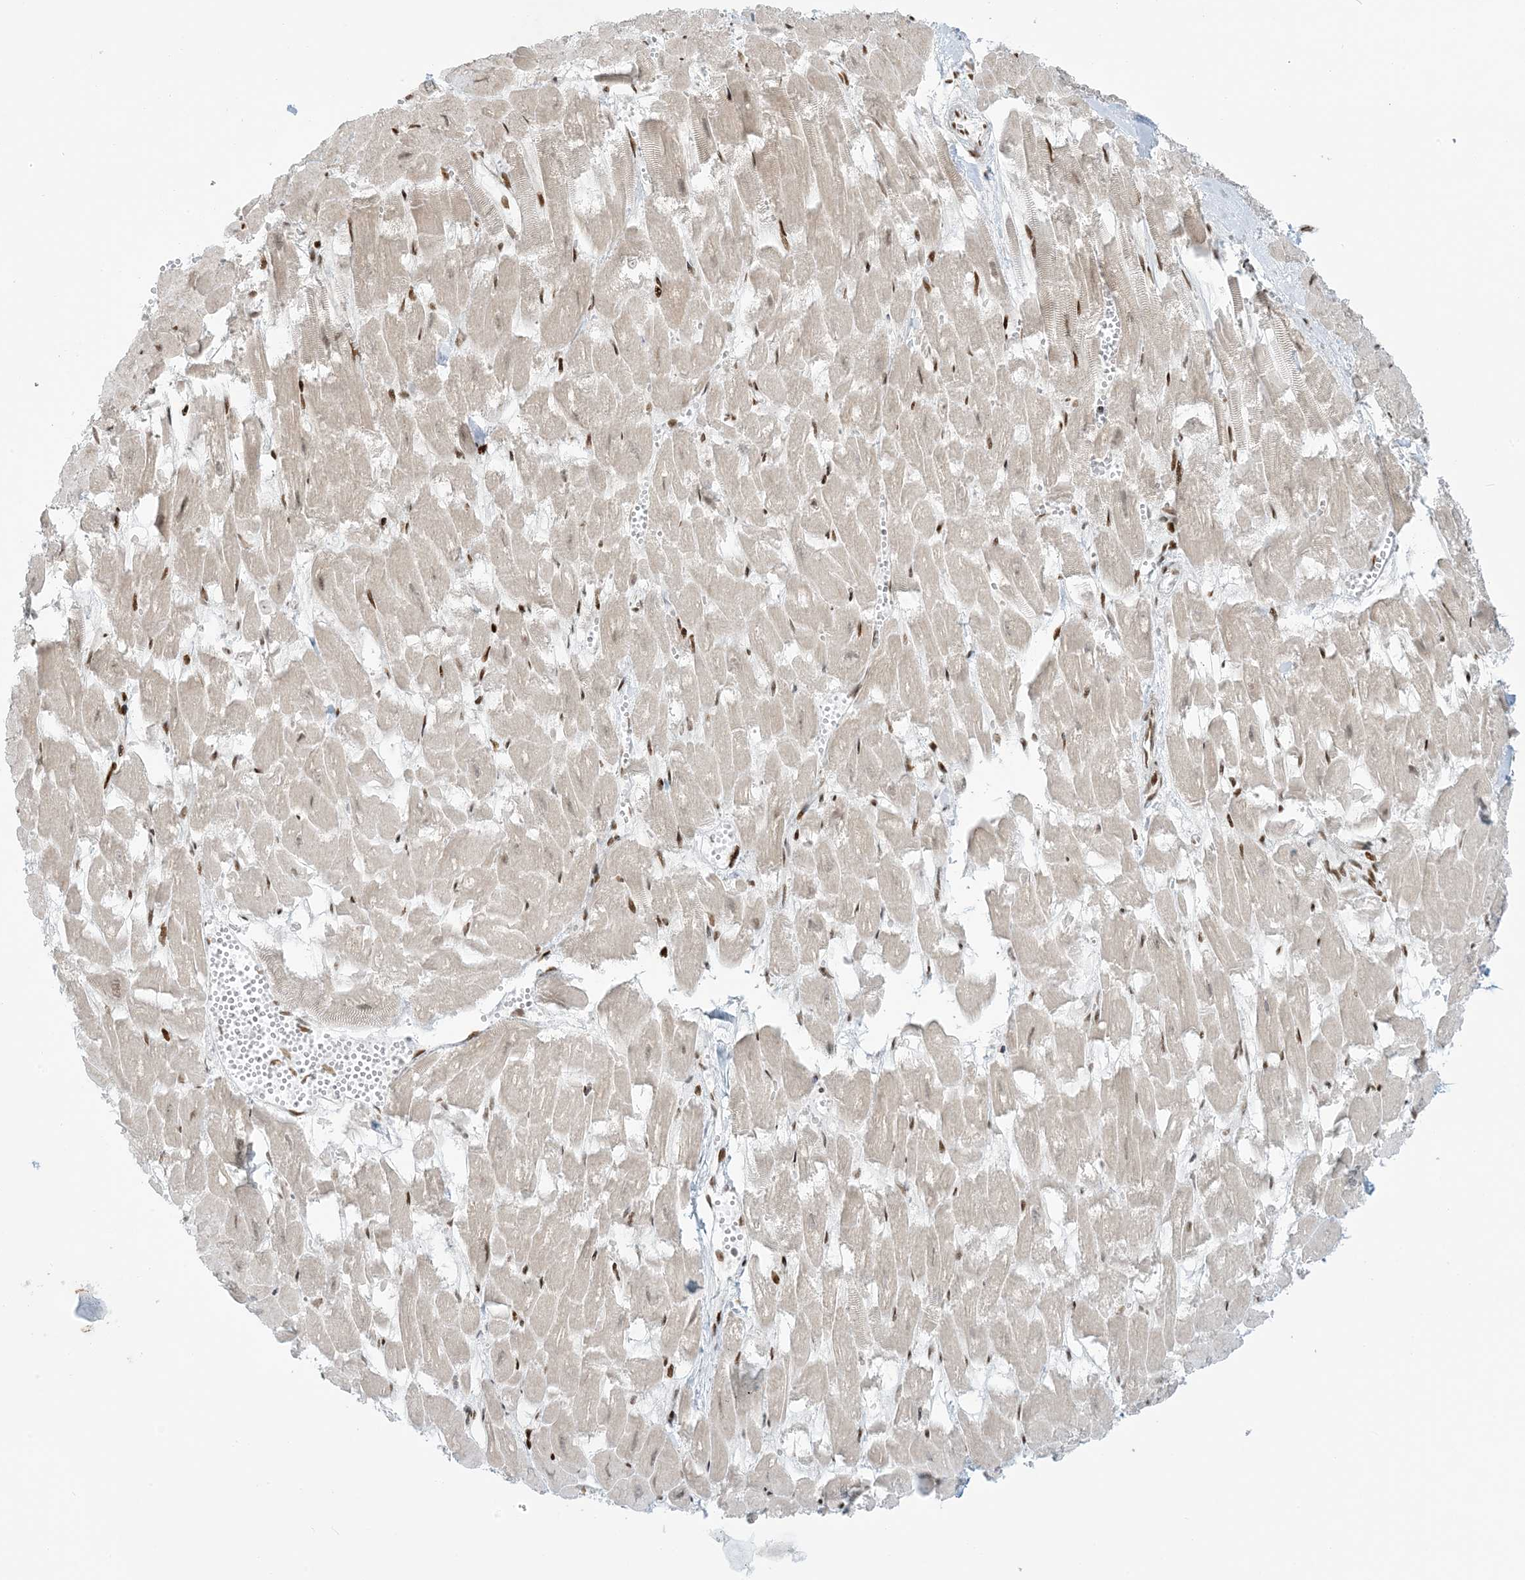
{"staining": {"intensity": "moderate", "quantity": ">75%", "location": "nuclear"}, "tissue": "heart muscle", "cell_type": "Cardiomyocytes", "image_type": "normal", "snomed": [{"axis": "morphology", "description": "Normal tissue, NOS"}, {"axis": "topography", "description": "Heart"}], "caption": "Protein expression analysis of benign heart muscle displays moderate nuclear expression in approximately >75% of cardiomyocytes. (DAB IHC with brightfield microscopy, high magnification).", "gene": "STAG1", "patient": {"sex": "male", "age": 54}}